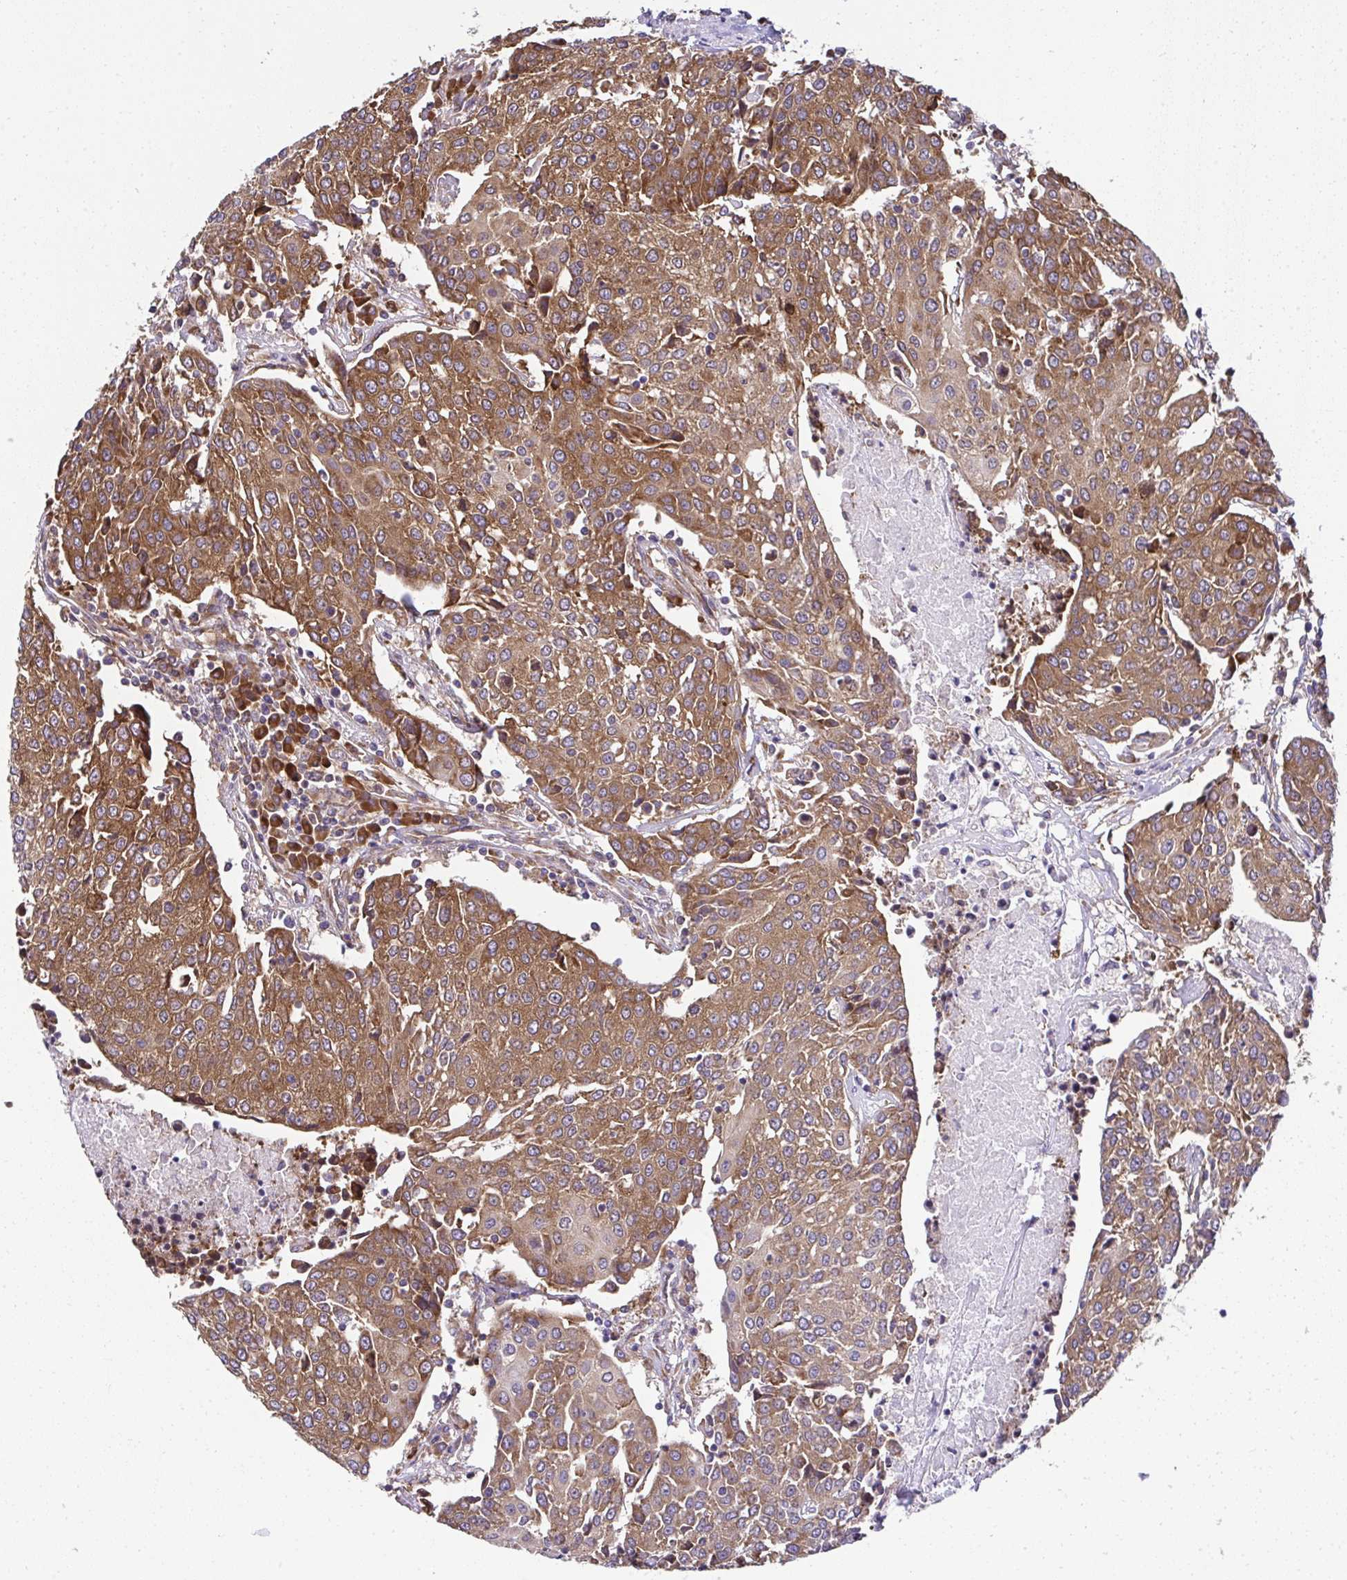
{"staining": {"intensity": "strong", "quantity": ">75%", "location": "cytoplasmic/membranous"}, "tissue": "urothelial cancer", "cell_type": "Tumor cells", "image_type": "cancer", "snomed": [{"axis": "morphology", "description": "Urothelial carcinoma, High grade"}, {"axis": "topography", "description": "Urinary bladder"}], "caption": "Immunohistochemistry (IHC) of urothelial cancer shows high levels of strong cytoplasmic/membranous positivity in about >75% of tumor cells.", "gene": "RPS7", "patient": {"sex": "female", "age": 85}}